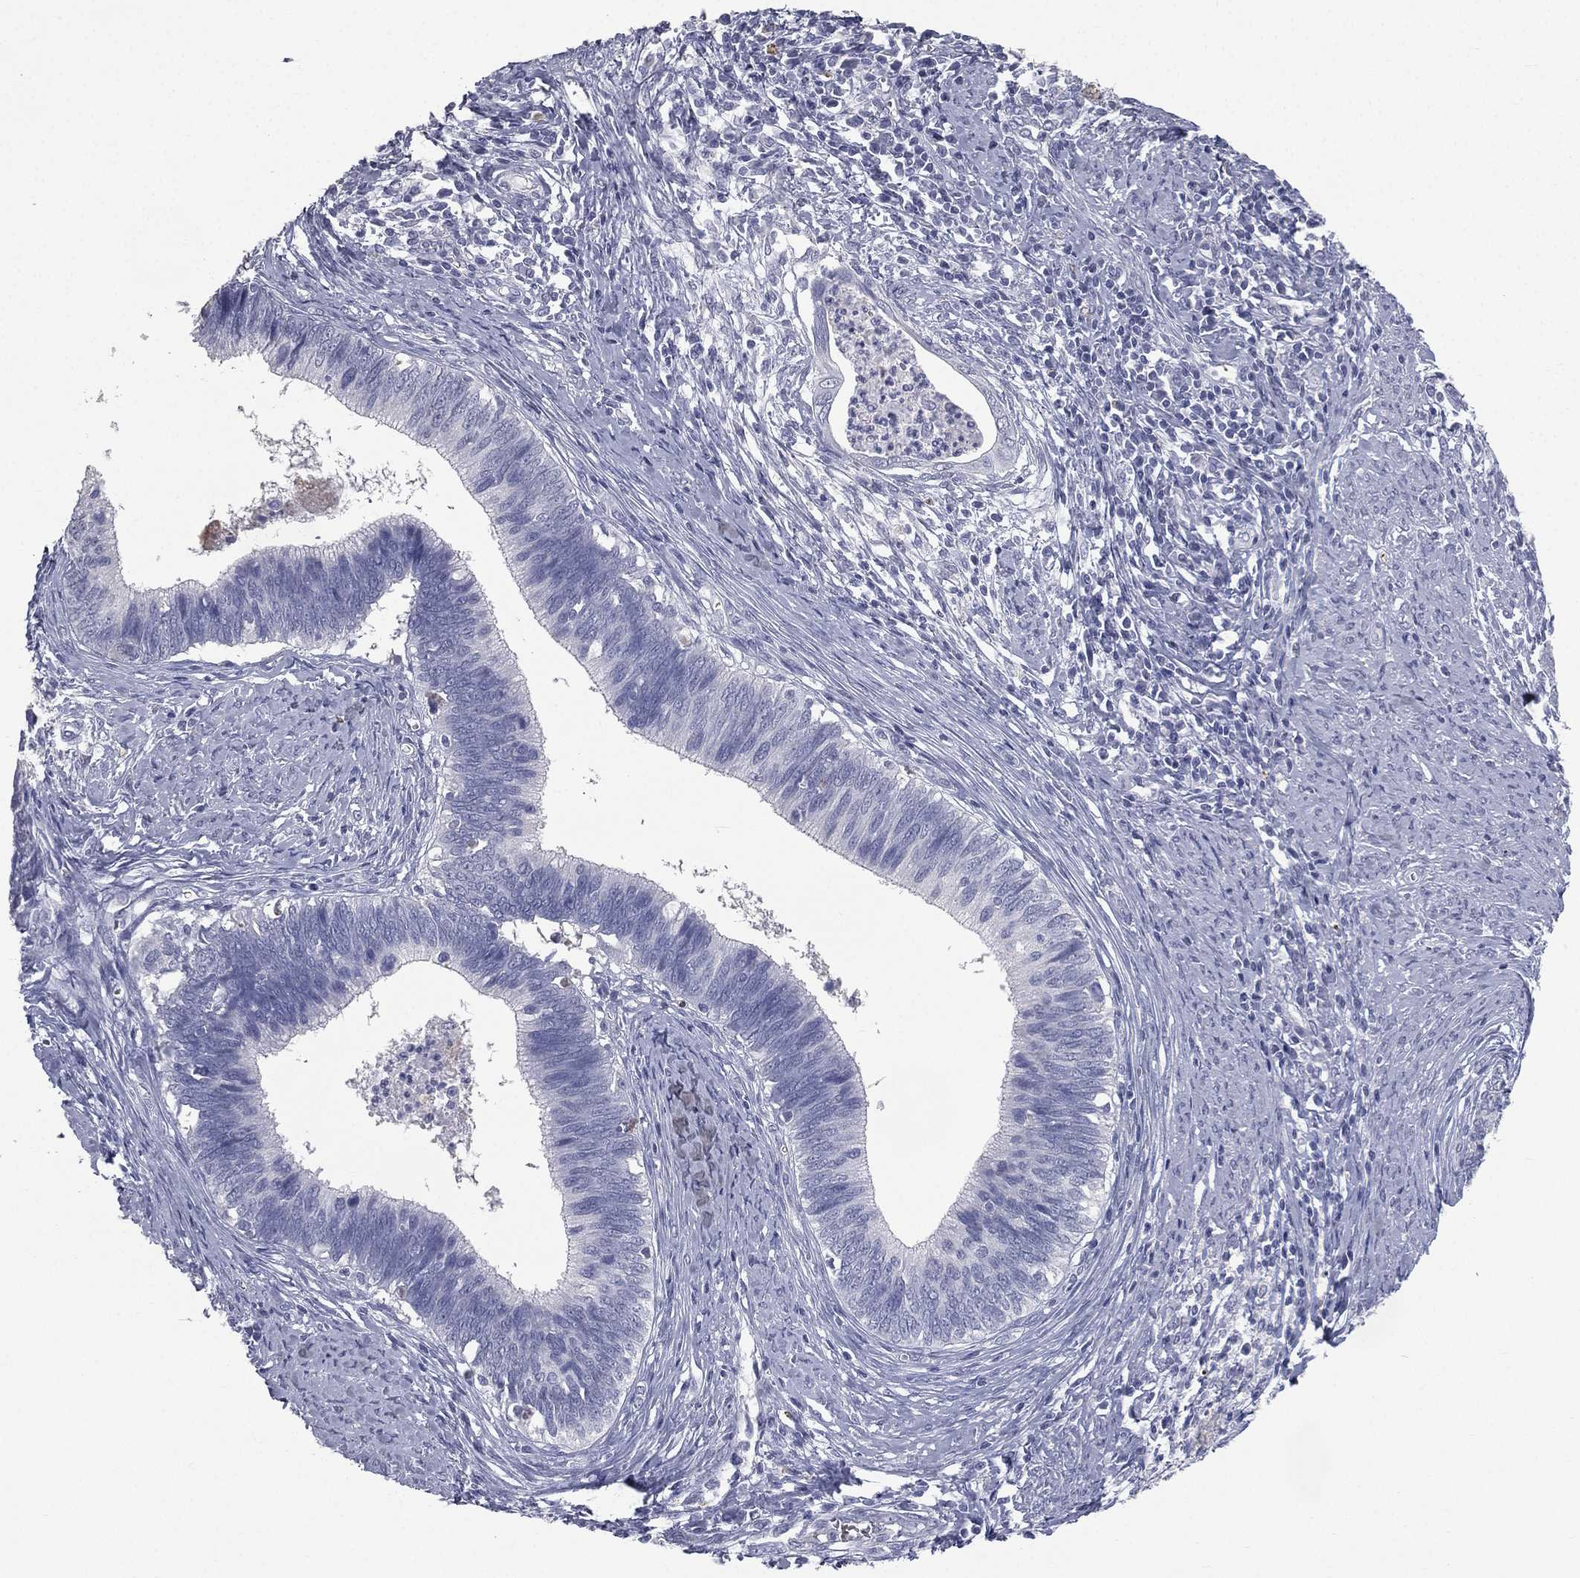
{"staining": {"intensity": "negative", "quantity": "none", "location": "none"}, "tissue": "cervical cancer", "cell_type": "Tumor cells", "image_type": "cancer", "snomed": [{"axis": "morphology", "description": "Adenocarcinoma, NOS"}, {"axis": "topography", "description": "Cervix"}], "caption": "Human cervical cancer (adenocarcinoma) stained for a protein using IHC demonstrates no staining in tumor cells.", "gene": "ESX1", "patient": {"sex": "female", "age": 42}}